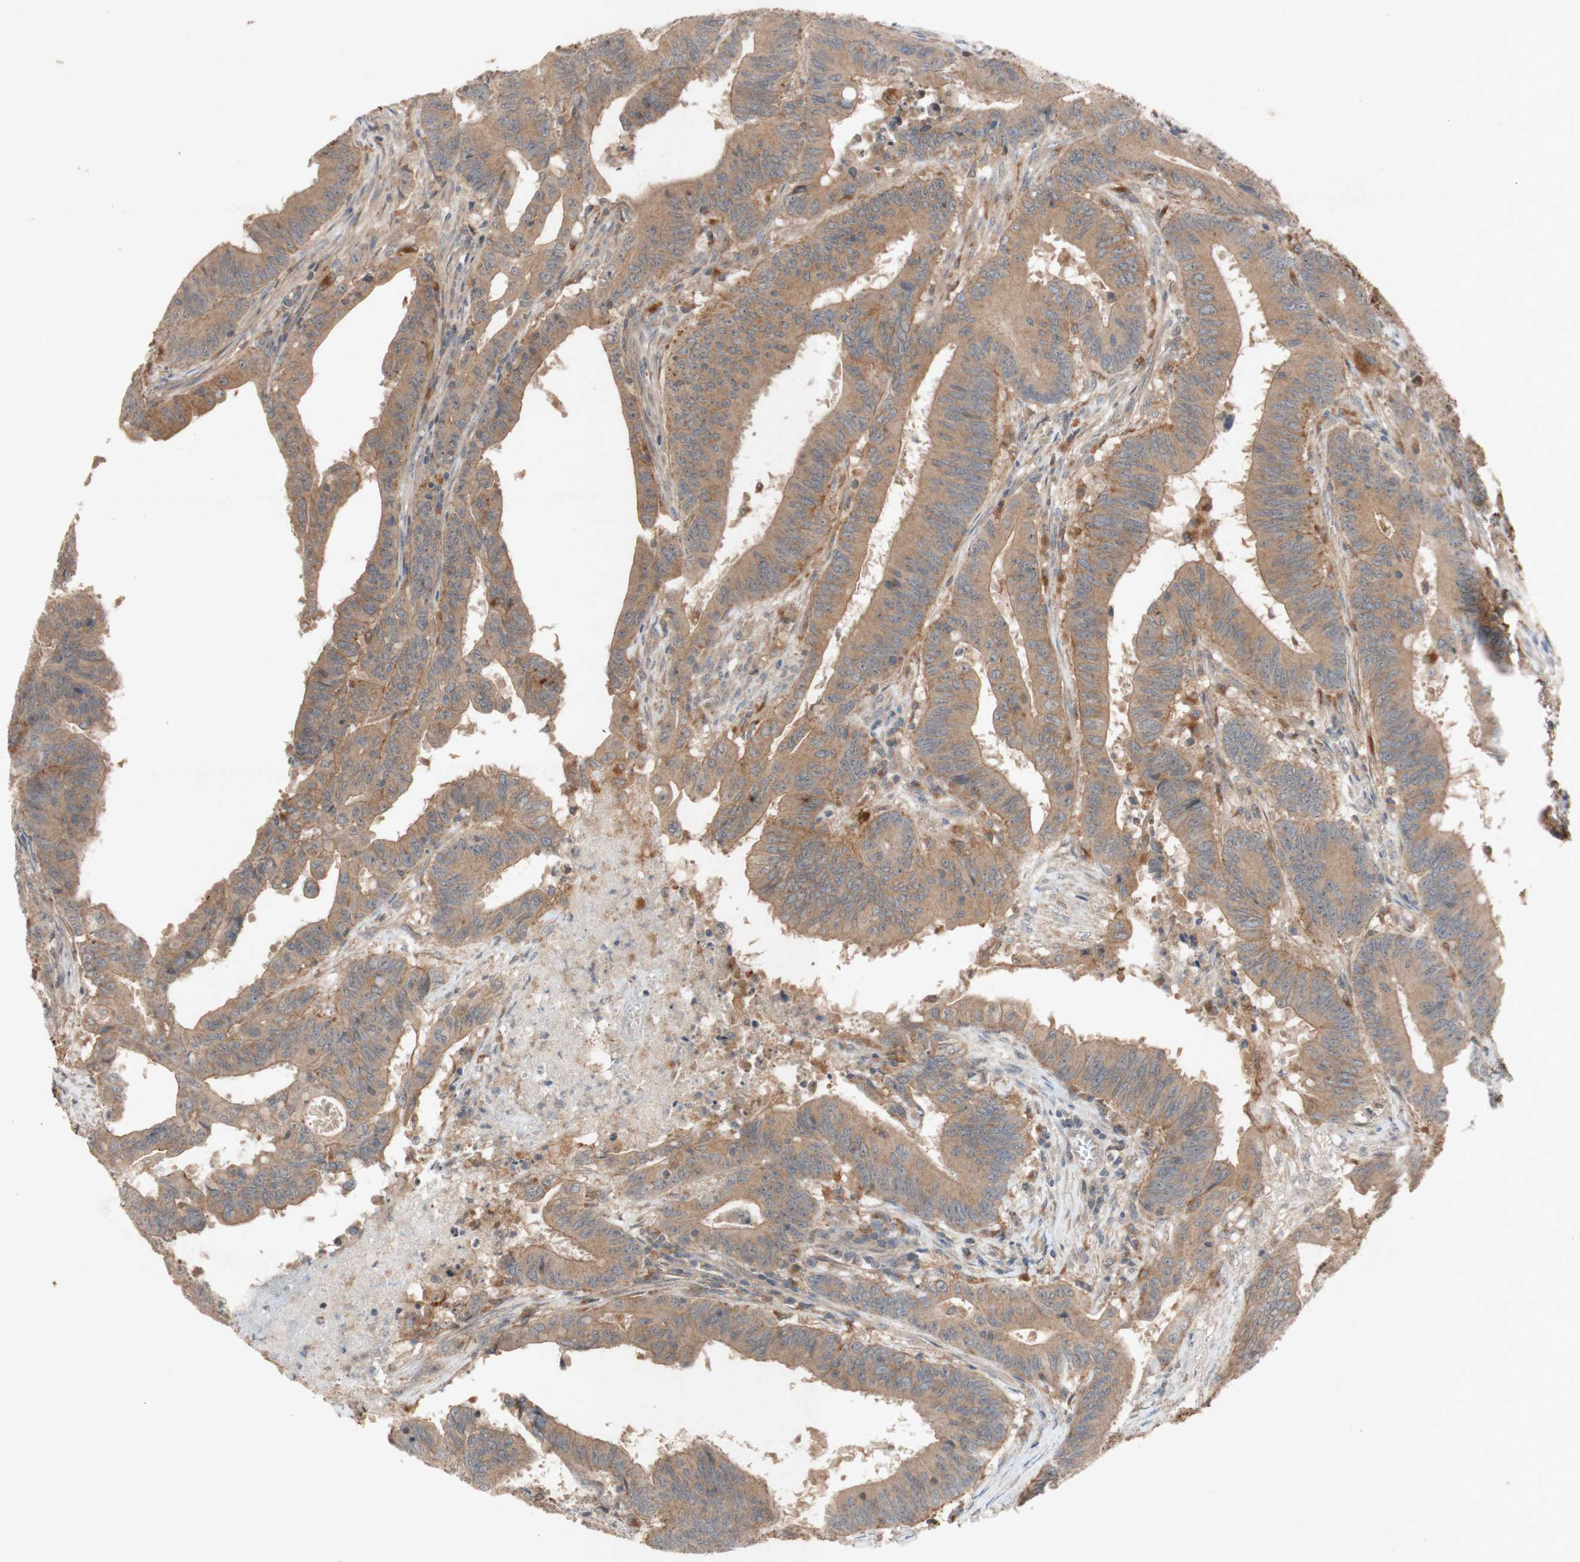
{"staining": {"intensity": "weak", "quantity": ">75%", "location": "cytoplasmic/membranous"}, "tissue": "colorectal cancer", "cell_type": "Tumor cells", "image_type": "cancer", "snomed": [{"axis": "morphology", "description": "Adenocarcinoma, NOS"}, {"axis": "topography", "description": "Colon"}], "caption": "Tumor cells exhibit weak cytoplasmic/membranous positivity in about >75% of cells in colorectal adenocarcinoma.", "gene": "ATP6V1F", "patient": {"sex": "male", "age": 45}}